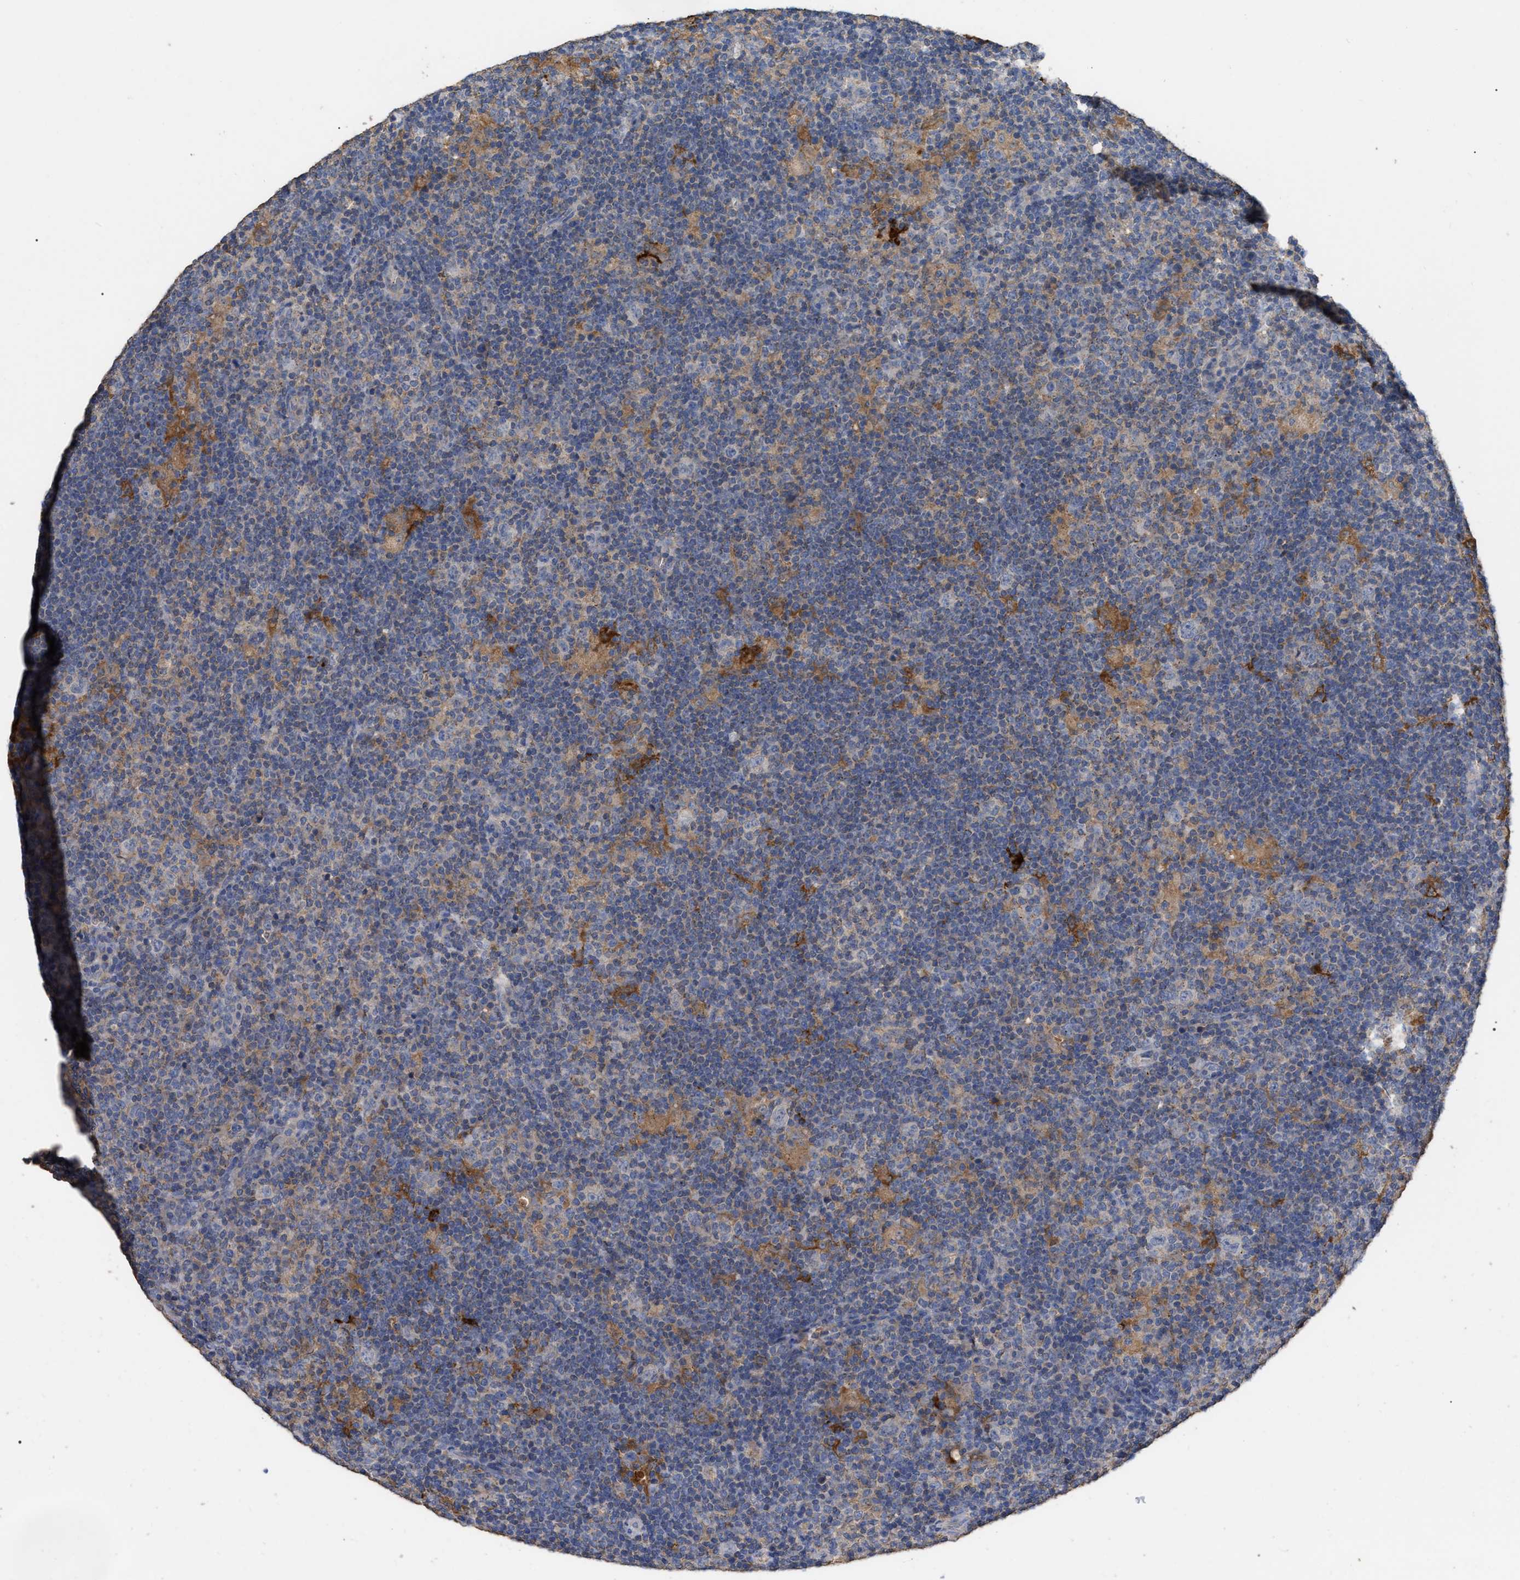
{"staining": {"intensity": "negative", "quantity": "none", "location": "none"}, "tissue": "lymphoma", "cell_type": "Tumor cells", "image_type": "cancer", "snomed": [{"axis": "morphology", "description": "Hodgkin's disease, NOS"}, {"axis": "topography", "description": "Lymph node"}], "caption": "Immunohistochemistry of lymphoma reveals no positivity in tumor cells. (Stains: DAB (3,3'-diaminobenzidine) immunohistochemistry with hematoxylin counter stain, Microscopy: brightfield microscopy at high magnification).", "gene": "GPR179", "patient": {"sex": "female", "age": 57}}